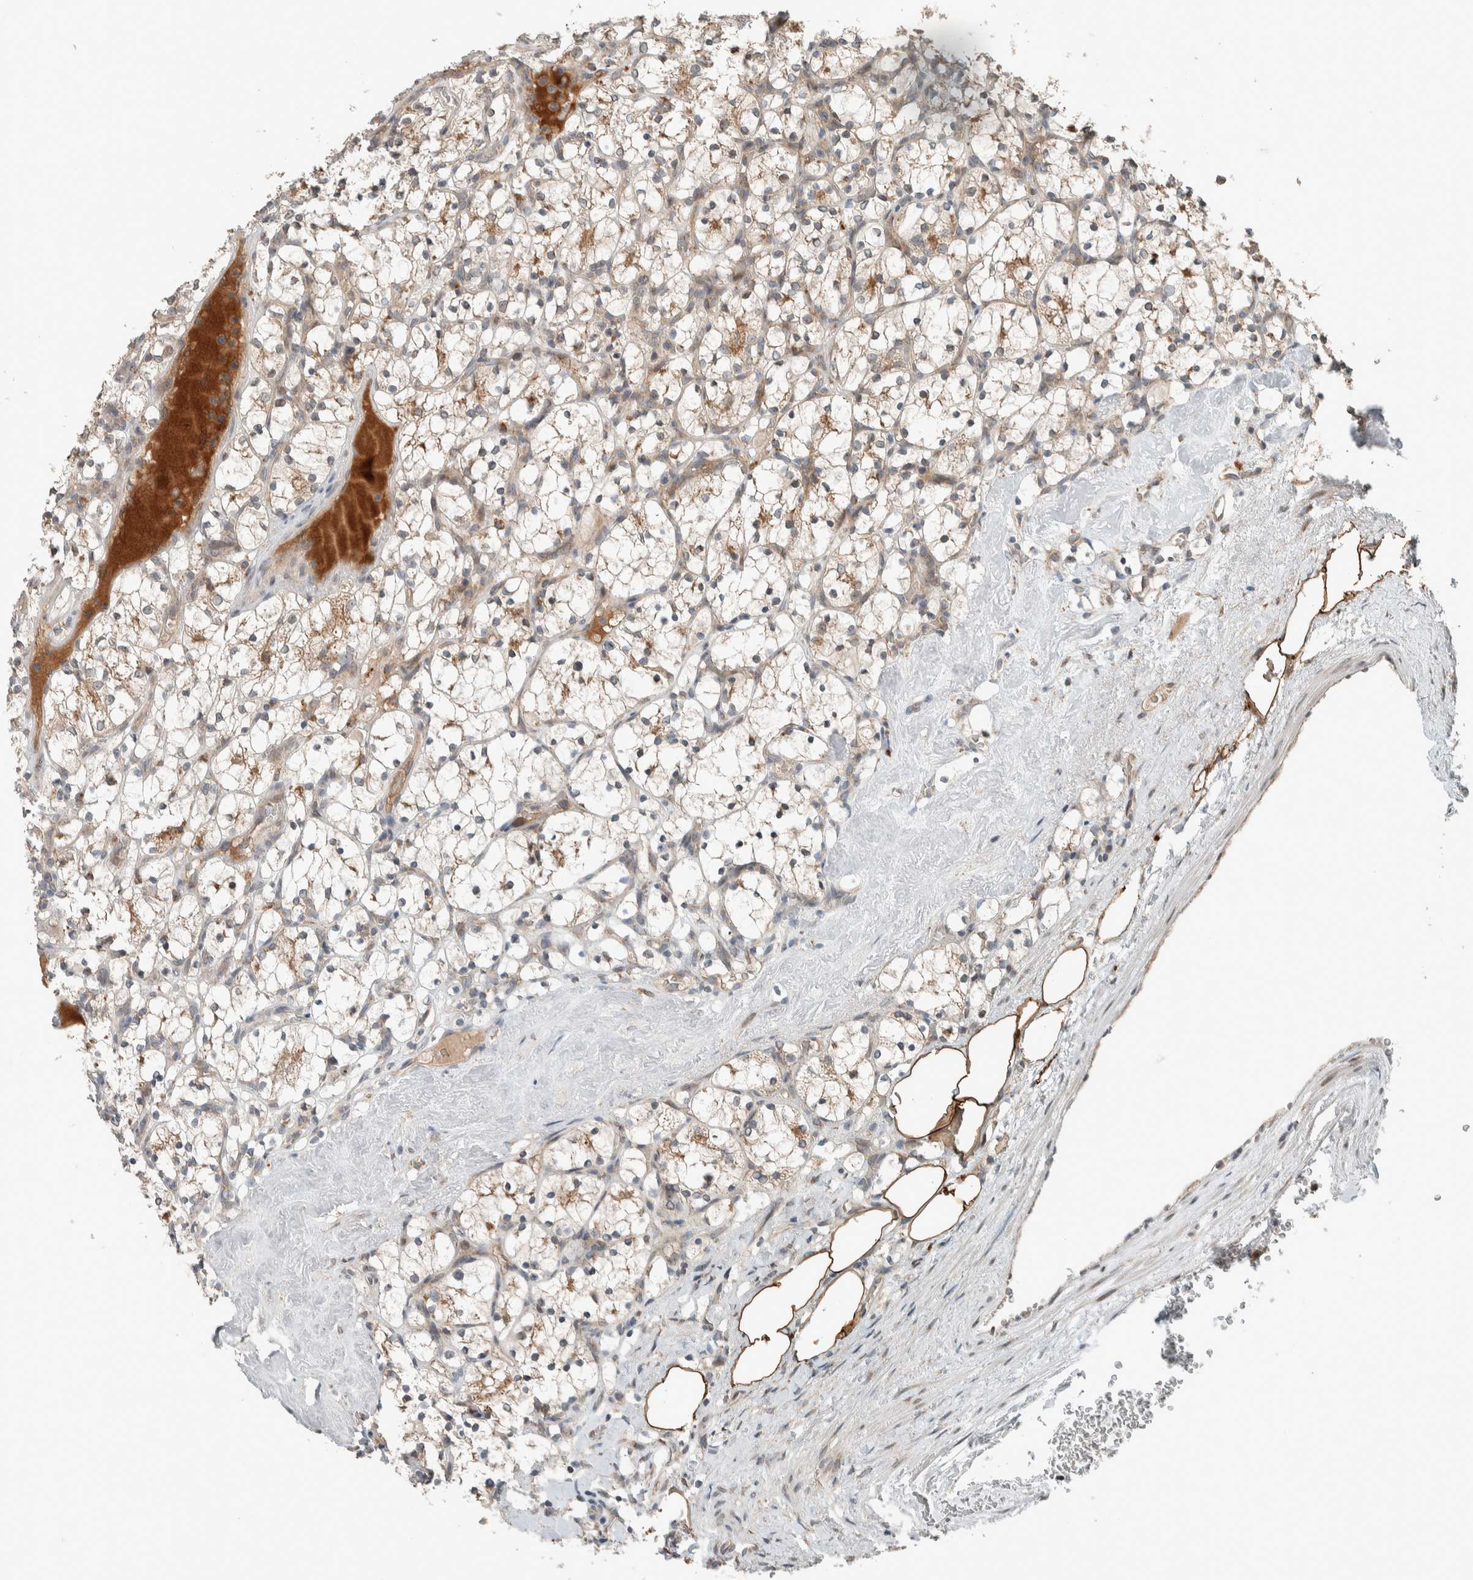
{"staining": {"intensity": "weak", "quantity": ">75%", "location": "cytoplasmic/membranous"}, "tissue": "renal cancer", "cell_type": "Tumor cells", "image_type": "cancer", "snomed": [{"axis": "morphology", "description": "Adenocarcinoma, NOS"}, {"axis": "topography", "description": "Kidney"}], "caption": "A brown stain highlights weak cytoplasmic/membranous positivity of a protein in human renal cancer tumor cells. (DAB IHC with brightfield microscopy, high magnification).", "gene": "NBR1", "patient": {"sex": "female", "age": 69}}